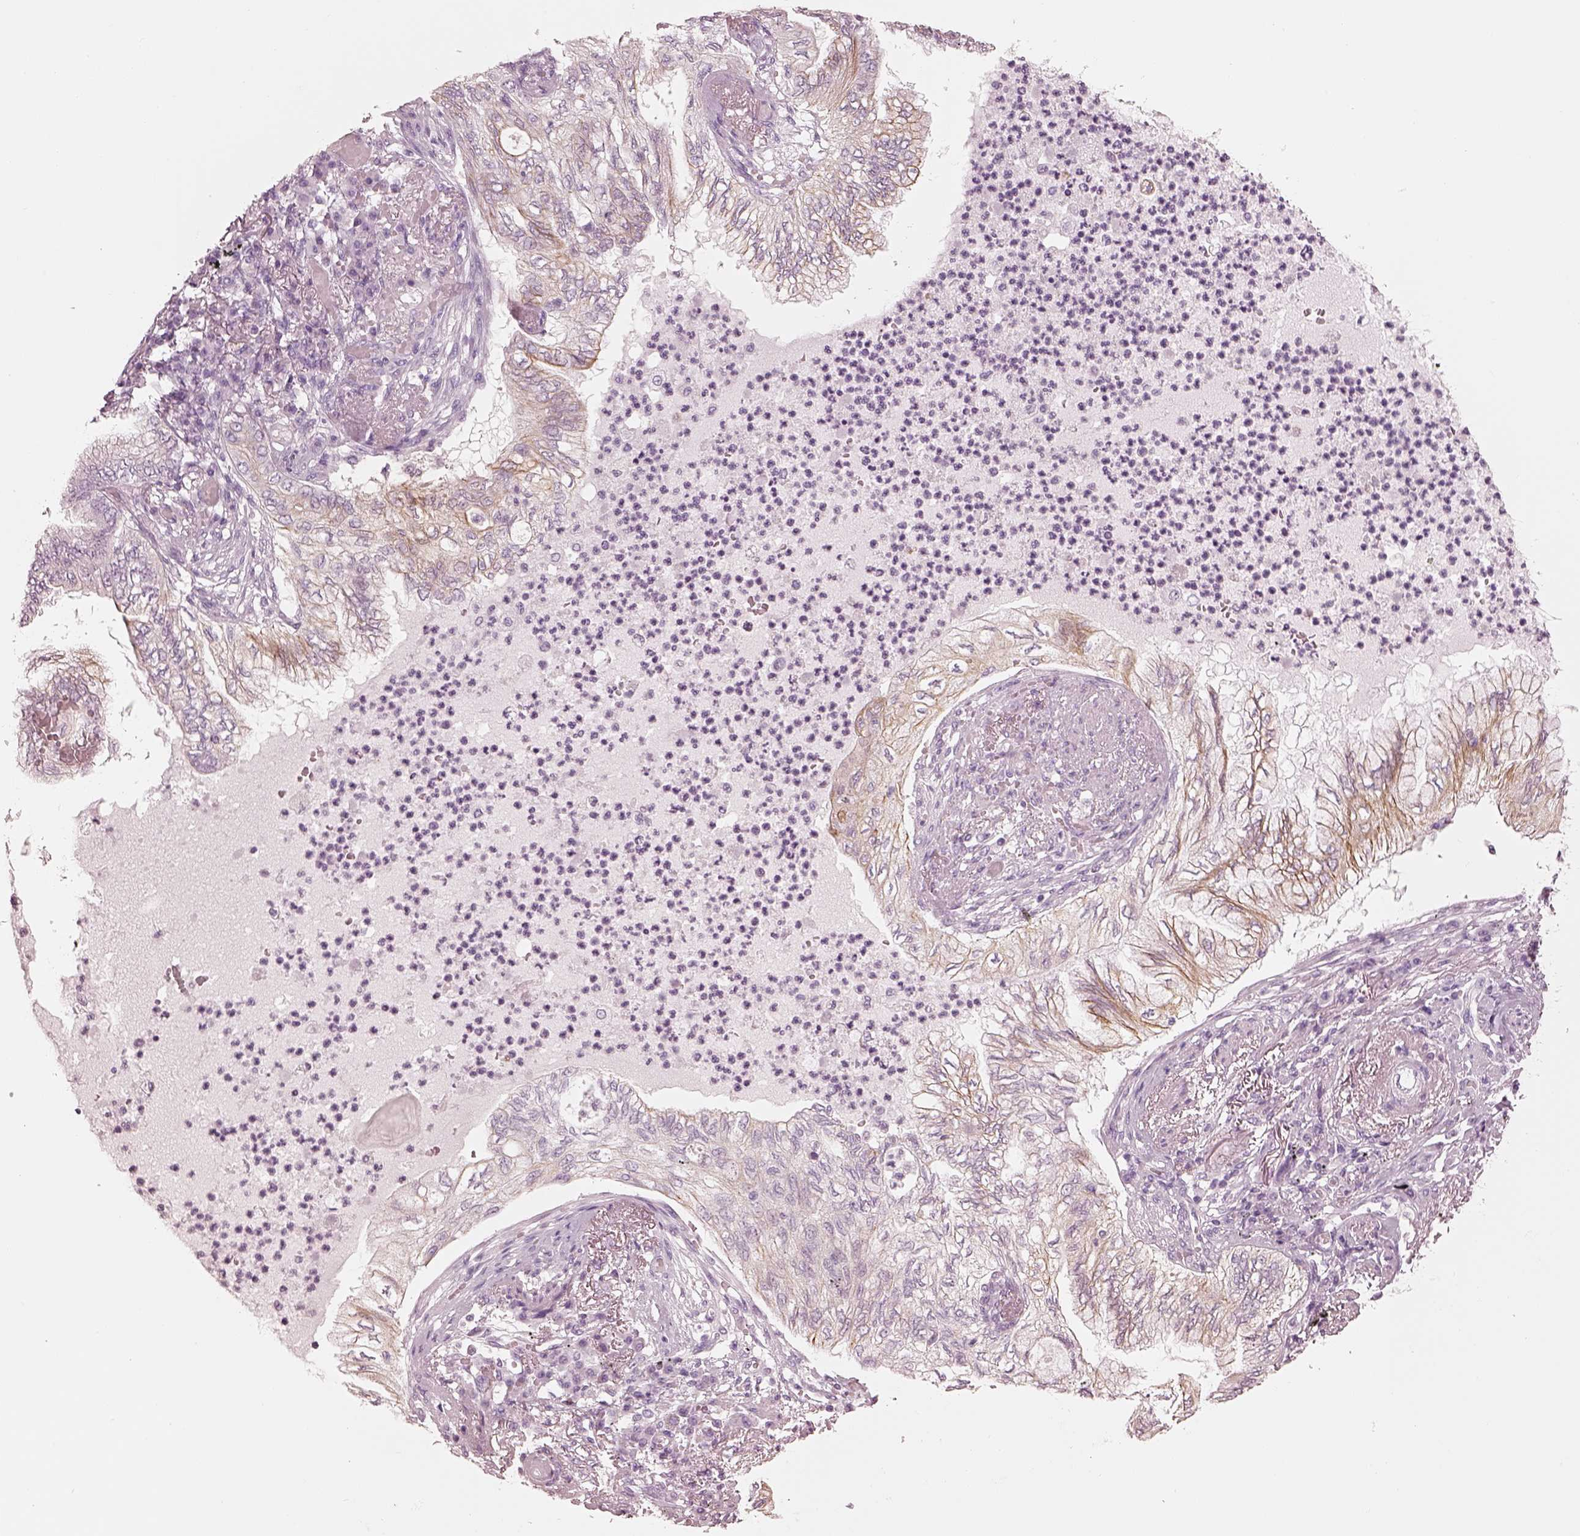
{"staining": {"intensity": "moderate", "quantity": "<25%", "location": "cytoplasmic/membranous"}, "tissue": "lung cancer", "cell_type": "Tumor cells", "image_type": "cancer", "snomed": [{"axis": "morphology", "description": "Normal tissue, NOS"}, {"axis": "morphology", "description": "Adenocarcinoma, NOS"}, {"axis": "topography", "description": "Bronchus"}, {"axis": "topography", "description": "Lung"}], "caption": "Protein staining demonstrates moderate cytoplasmic/membranous expression in approximately <25% of tumor cells in lung cancer (adenocarcinoma).", "gene": "PON3", "patient": {"sex": "female", "age": 70}}